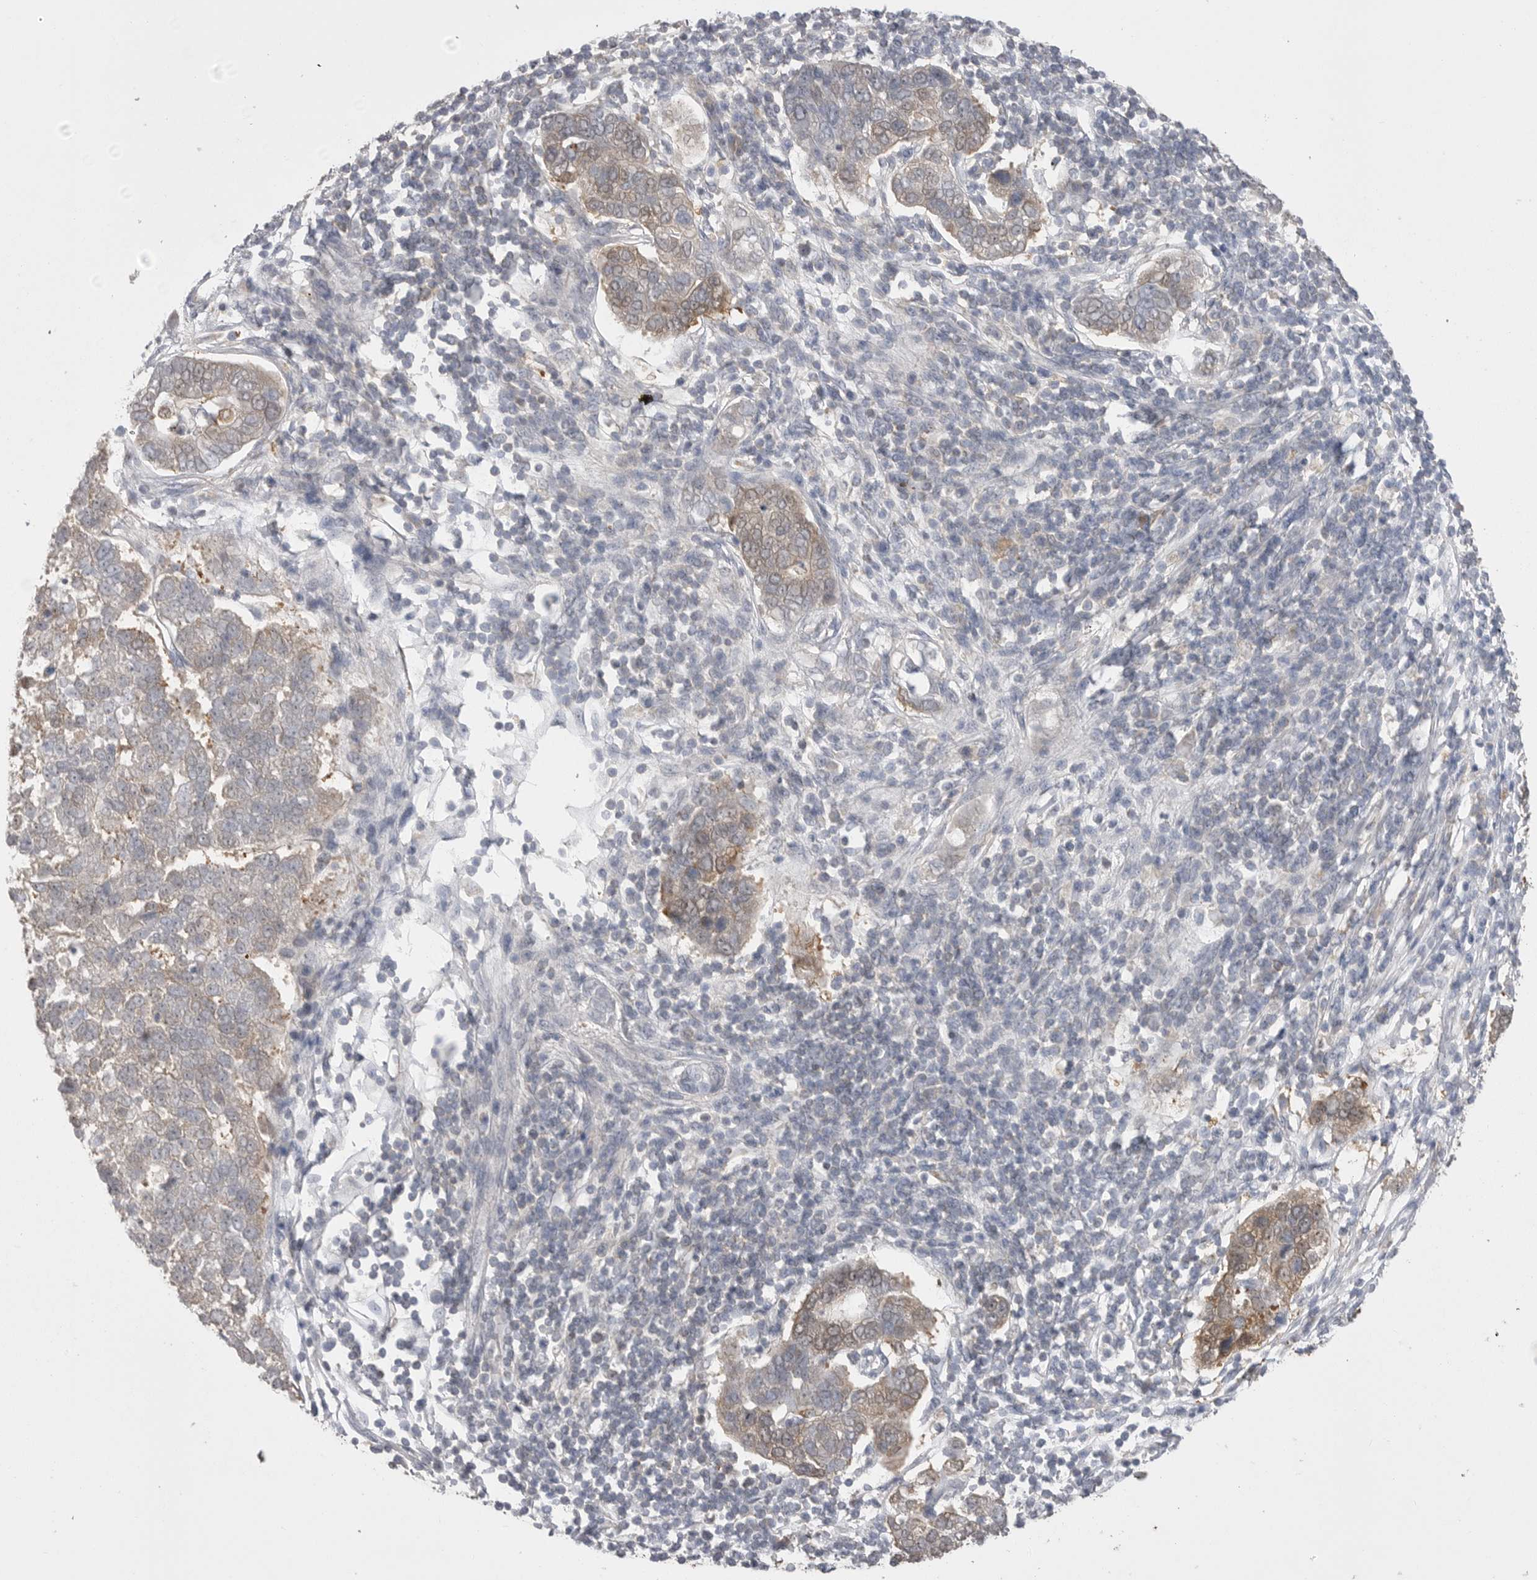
{"staining": {"intensity": "weak", "quantity": "25%-75%", "location": "cytoplasmic/membranous"}, "tissue": "pancreatic cancer", "cell_type": "Tumor cells", "image_type": "cancer", "snomed": [{"axis": "morphology", "description": "Adenocarcinoma, NOS"}, {"axis": "topography", "description": "Pancreas"}], "caption": "Immunohistochemical staining of human pancreatic cancer (adenocarcinoma) exhibits low levels of weak cytoplasmic/membranous protein staining in approximately 25%-75% of tumor cells.", "gene": "KYAT3", "patient": {"sex": "female", "age": 61}}